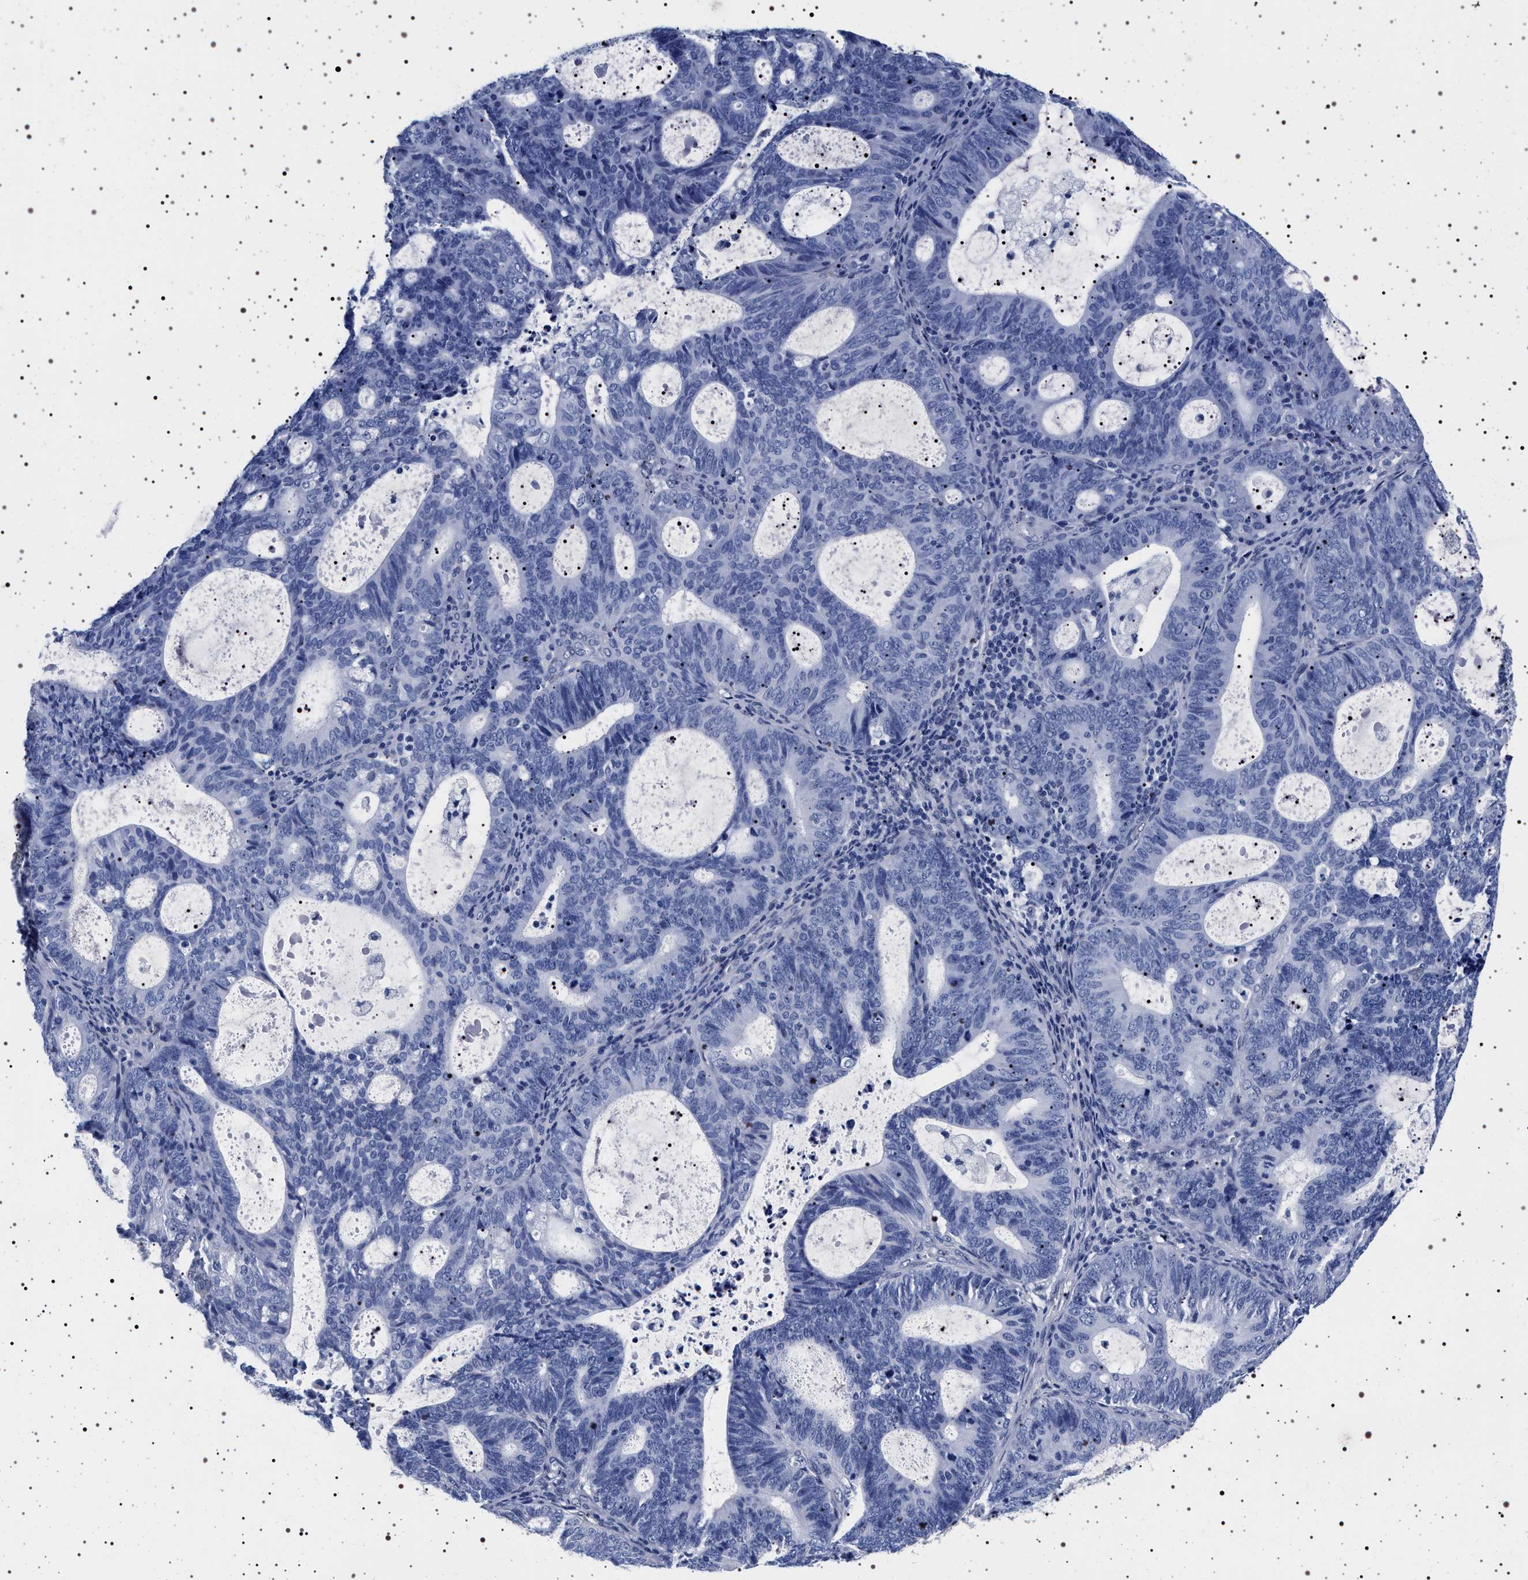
{"staining": {"intensity": "negative", "quantity": "none", "location": "none"}, "tissue": "endometrial cancer", "cell_type": "Tumor cells", "image_type": "cancer", "snomed": [{"axis": "morphology", "description": "Adenocarcinoma, NOS"}, {"axis": "topography", "description": "Uterus"}], "caption": "Immunohistochemistry (IHC) histopathology image of endometrial cancer stained for a protein (brown), which exhibits no positivity in tumor cells.", "gene": "MAPK10", "patient": {"sex": "female", "age": 83}}